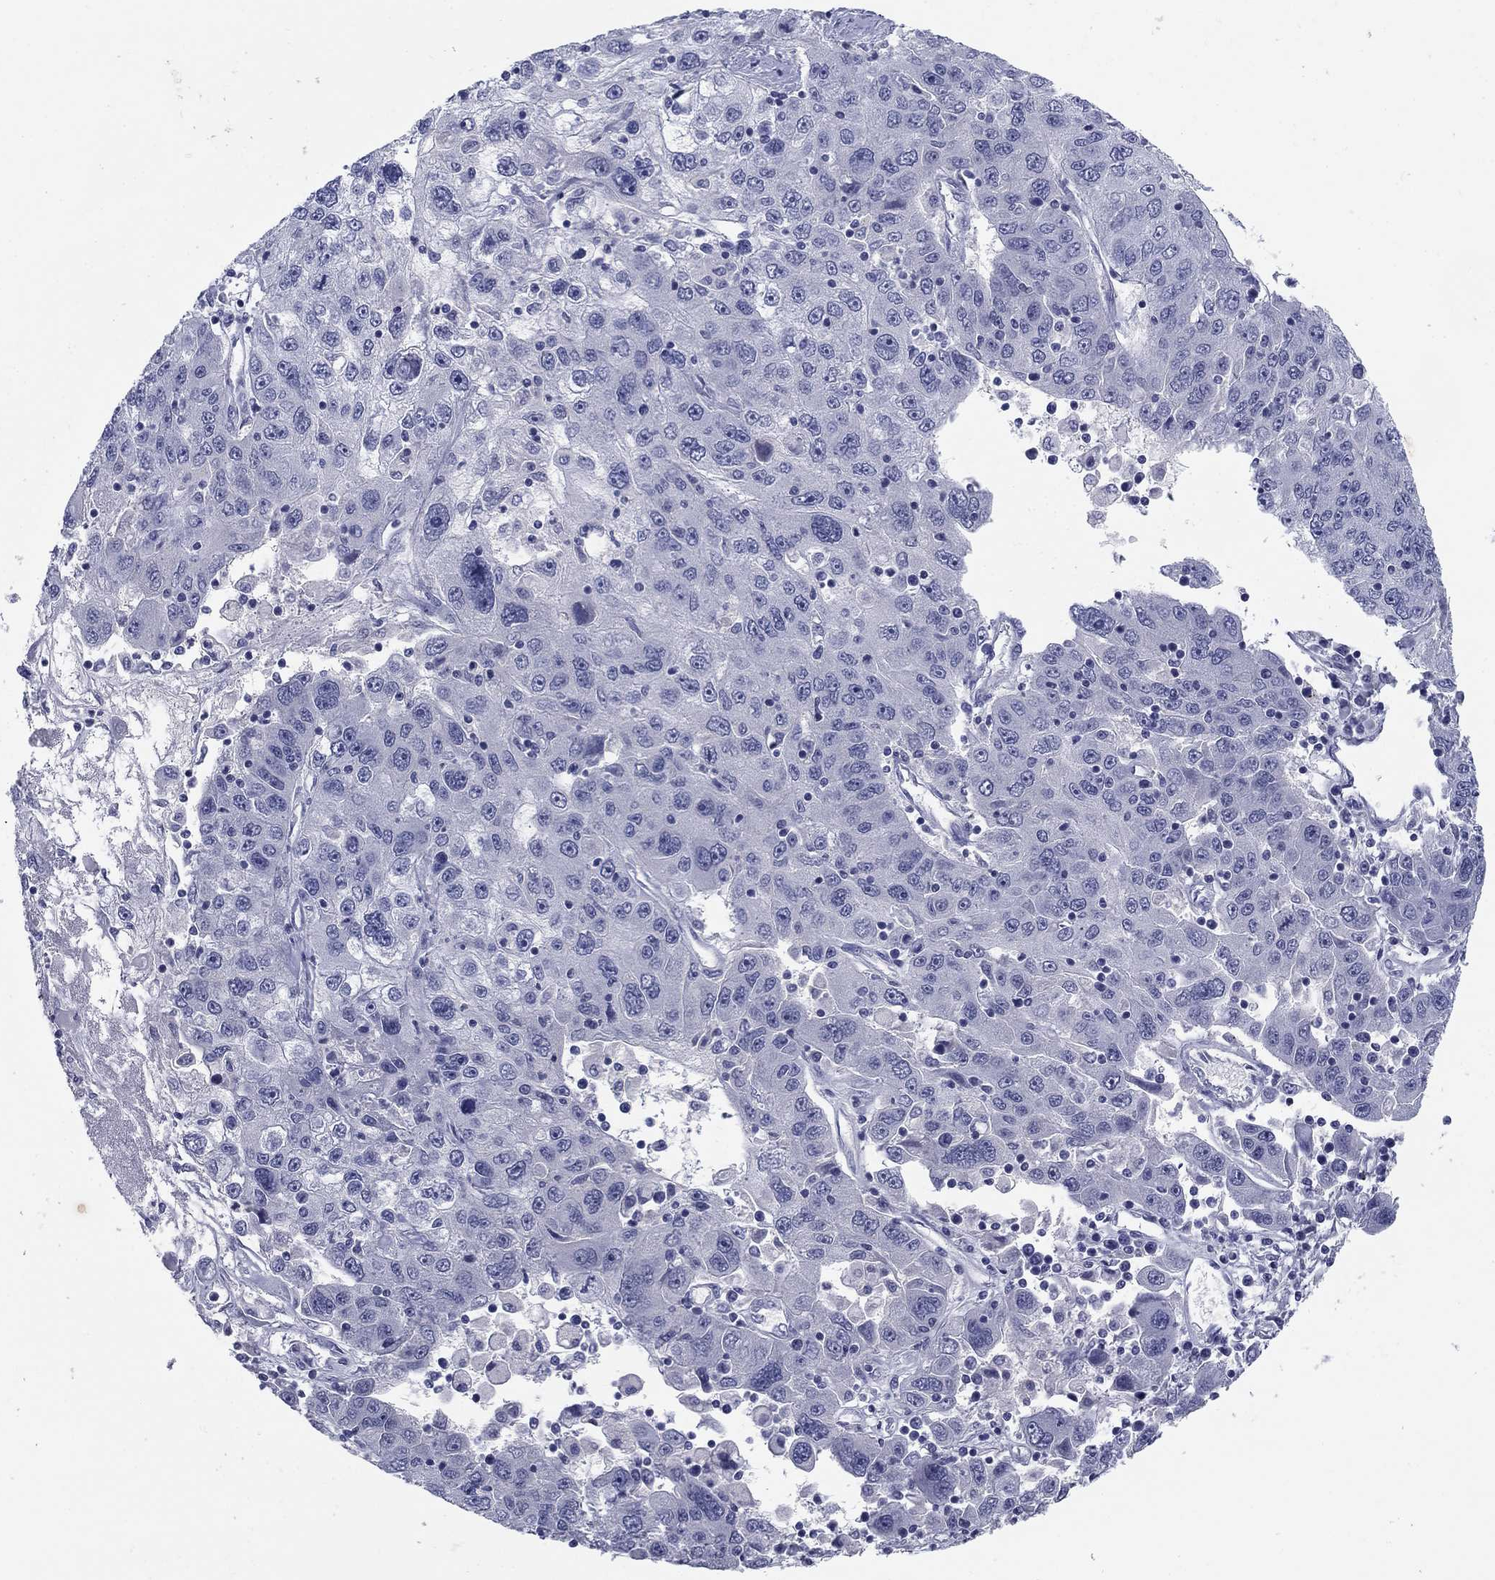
{"staining": {"intensity": "negative", "quantity": "none", "location": "none"}, "tissue": "stomach cancer", "cell_type": "Tumor cells", "image_type": "cancer", "snomed": [{"axis": "morphology", "description": "Adenocarcinoma, NOS"}, {"axis": "topography", "description": "Stomach"}], "caption": "Immunohistochemistry of human stomach cancer displays no positivity in tumor cells.", "gene": "KCNH1", "patient": {"sex": "male", "age": 56}}